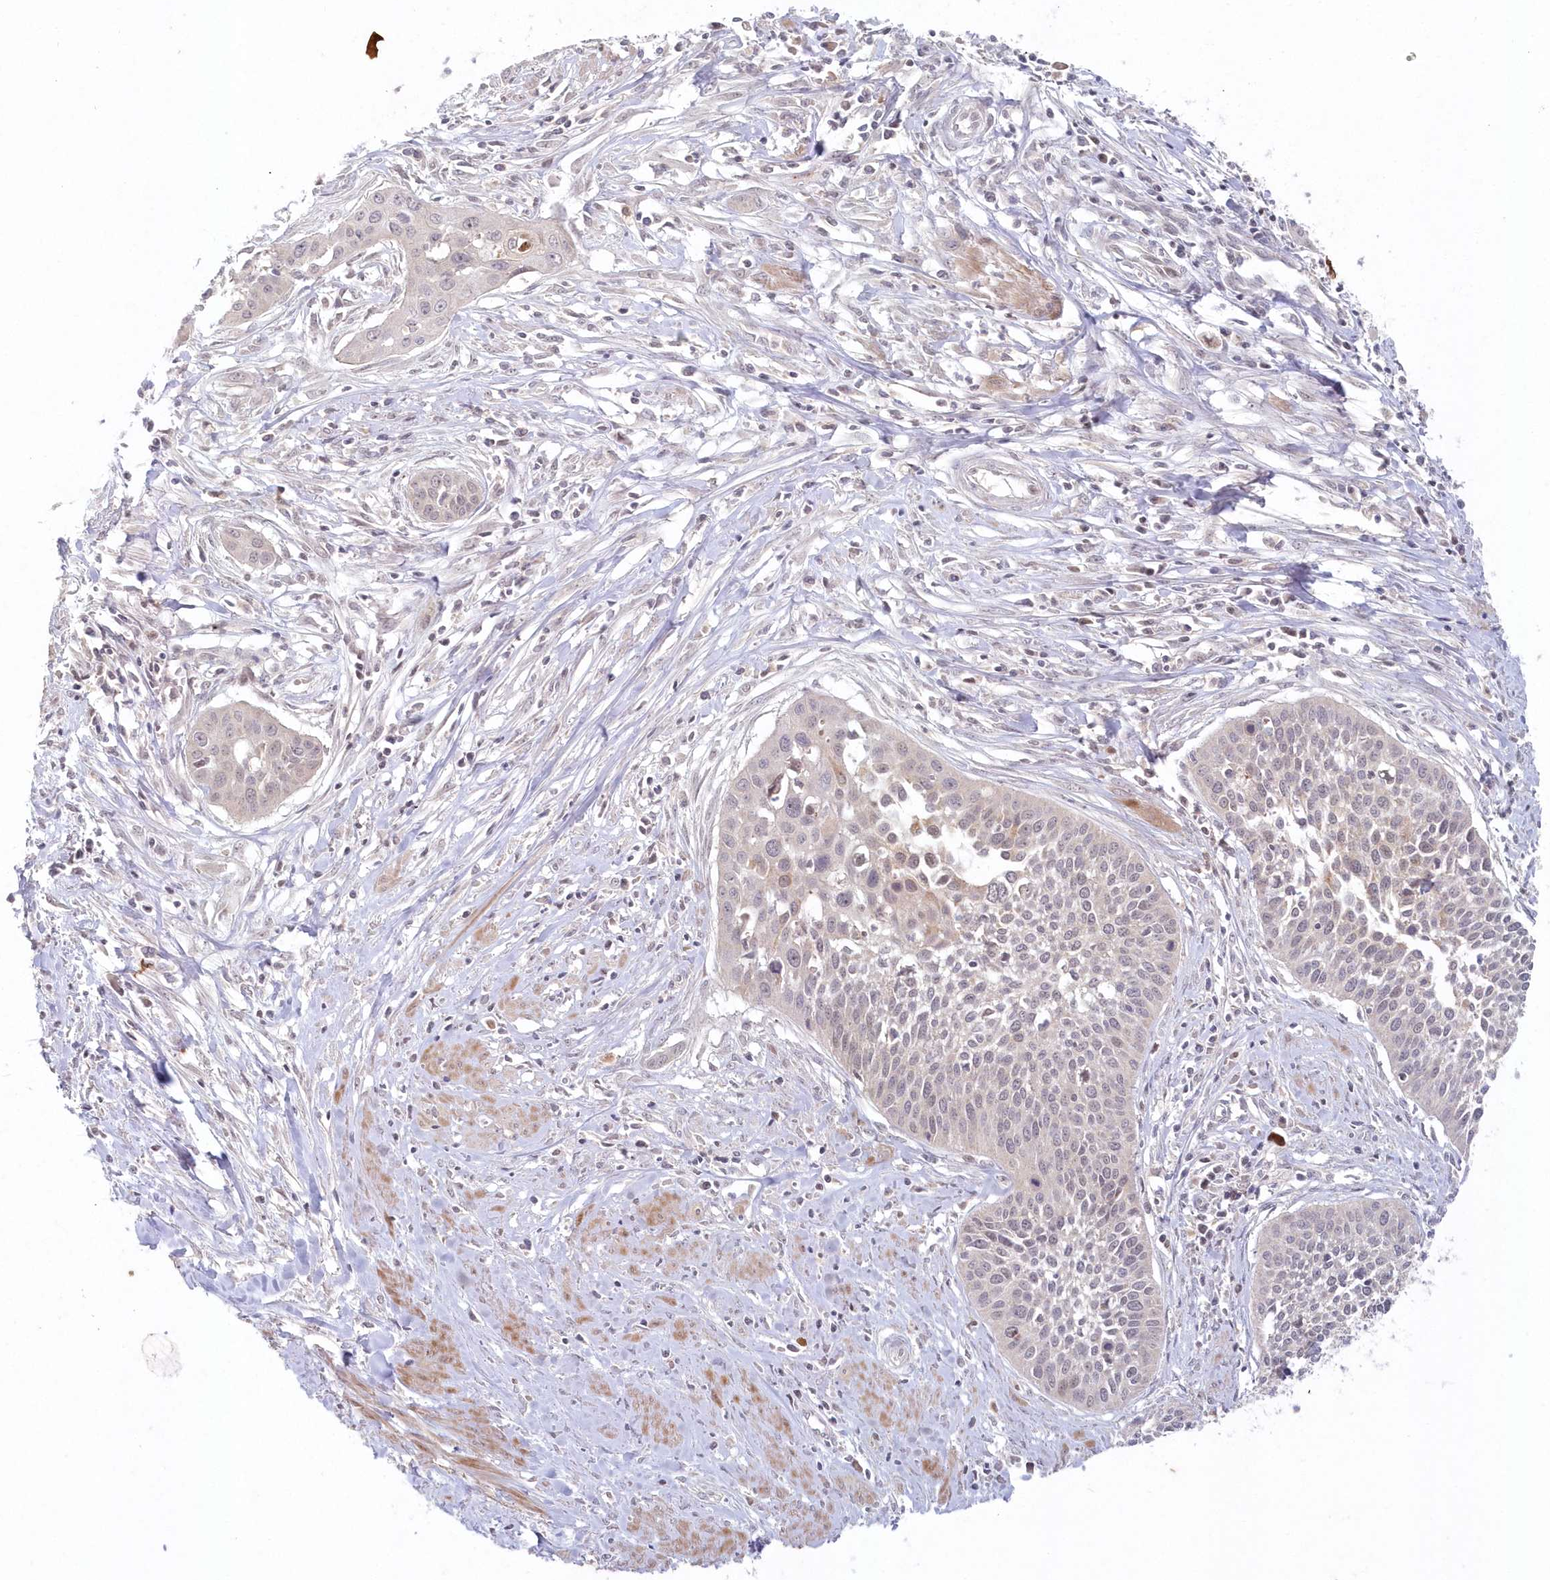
{"staining": {"intensity": "moderate", "quantity": "<25%", "location": "cytoplasmic/membranous"}, "tissue": "cervical cancer", "cell_type": "Tumor cells", "image_type": "cancer", "snomed": [{"axis": "morphology", "description": "Squamous cell carcinoma, NOS"}, {"axis": "topography", "description": "Cervix"}], "caption": "Immunohistochemistry (DAB (3,3'-diaminobenzidine)) staining of human cervical cancer reveals moderate cytoplasmic/membranous protein positivity in approximately <25% of tumor cells.", "gene": "ASCC1", "patient": {"sex": "female", "age": 34}}